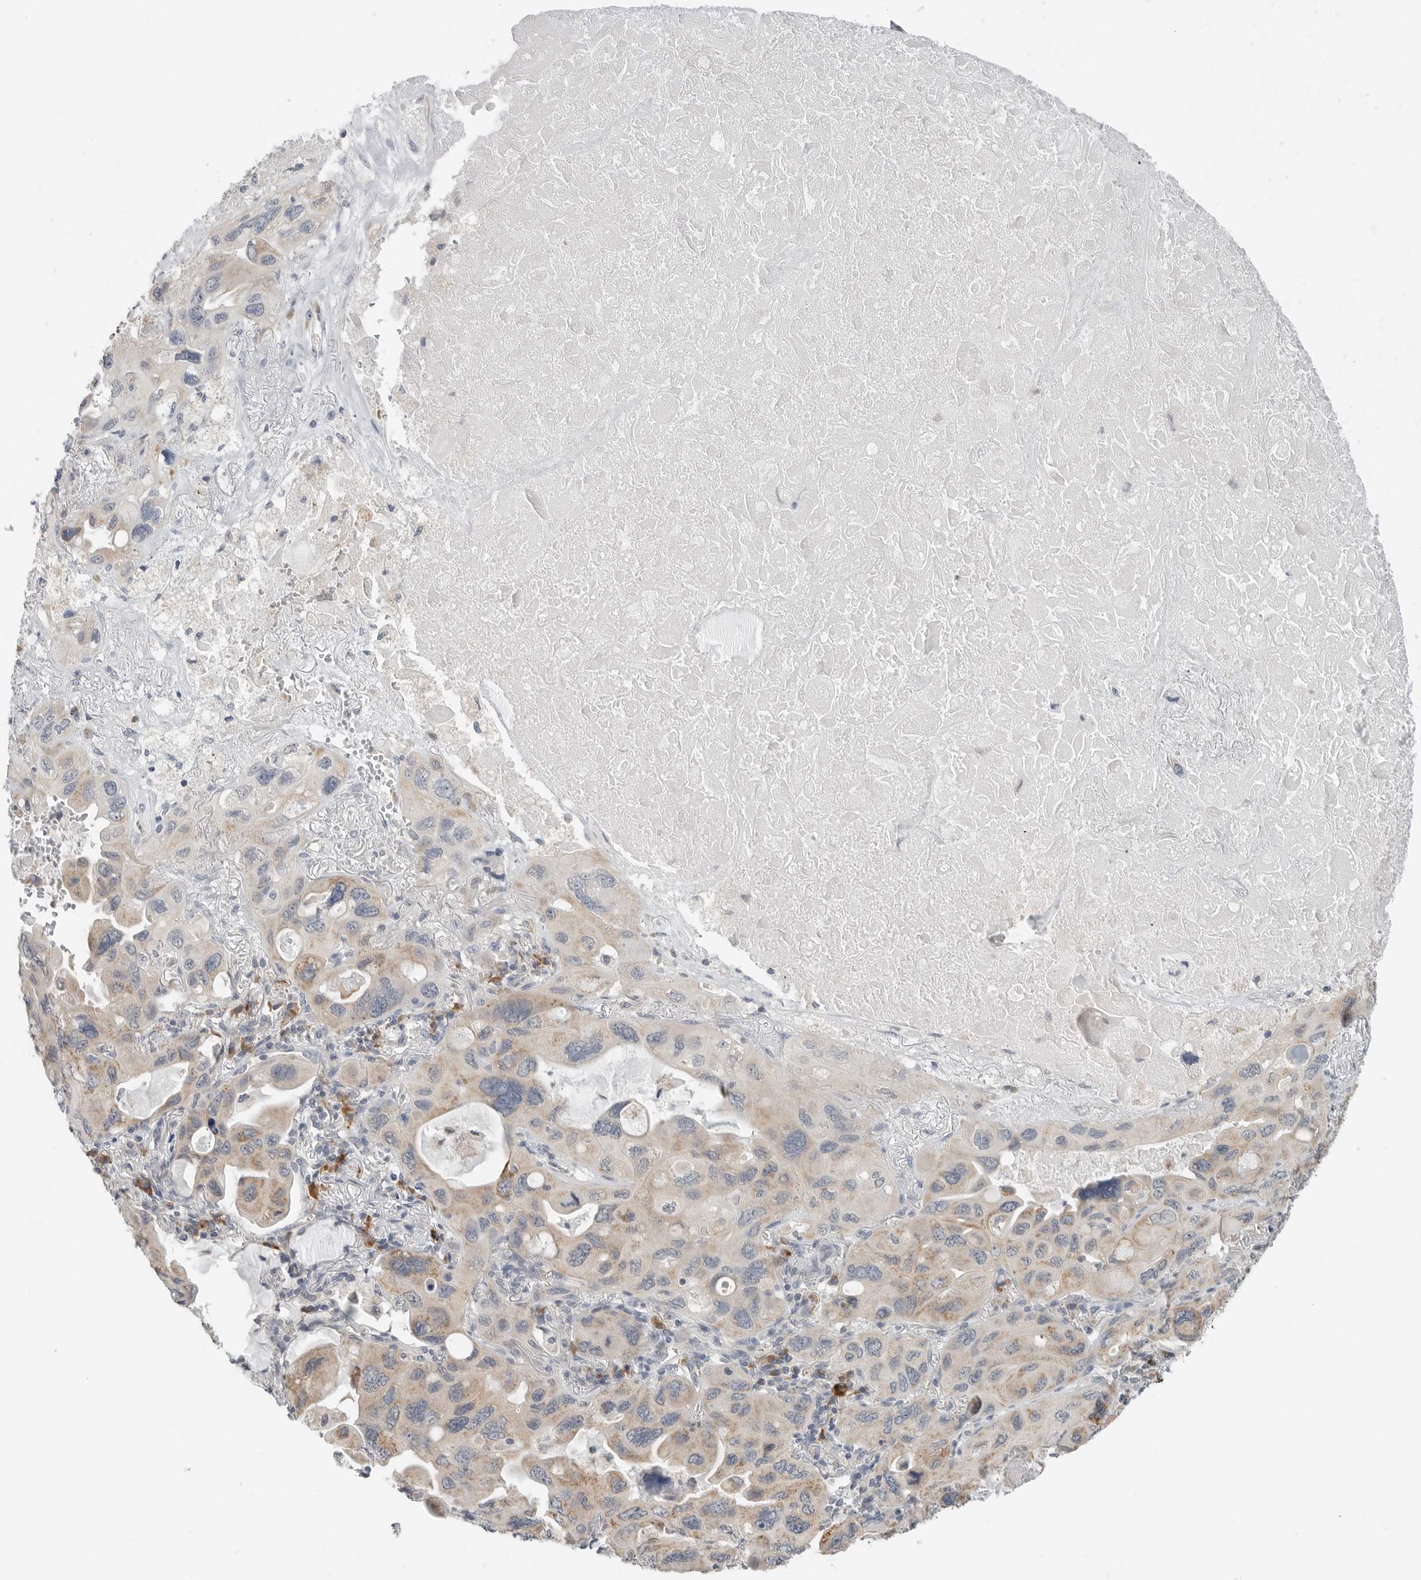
{"staining": {"intensity": "weak", "quantity": "25%-75%", "location": "cytoplasmic/membranous"}, "tissue": "lung cancer", "cell_type": "Tumor cells", "image_type": "cancer", "snomed": [{"axis": "morphology", "description": "Squamous cell carcinoma, NOS"}, {"axis": "topography", "description": "Lung"}], "caption": "An immunohistochemistry (IHC) photomicrograph of neoplastic tissue is shown. Protein staining in brown labels weak cytoplasmic/membranous positivity in lung cancer within tumor cells.", "gene": "IL12RB2", "patient": {"sex": "female", "age": 73}}